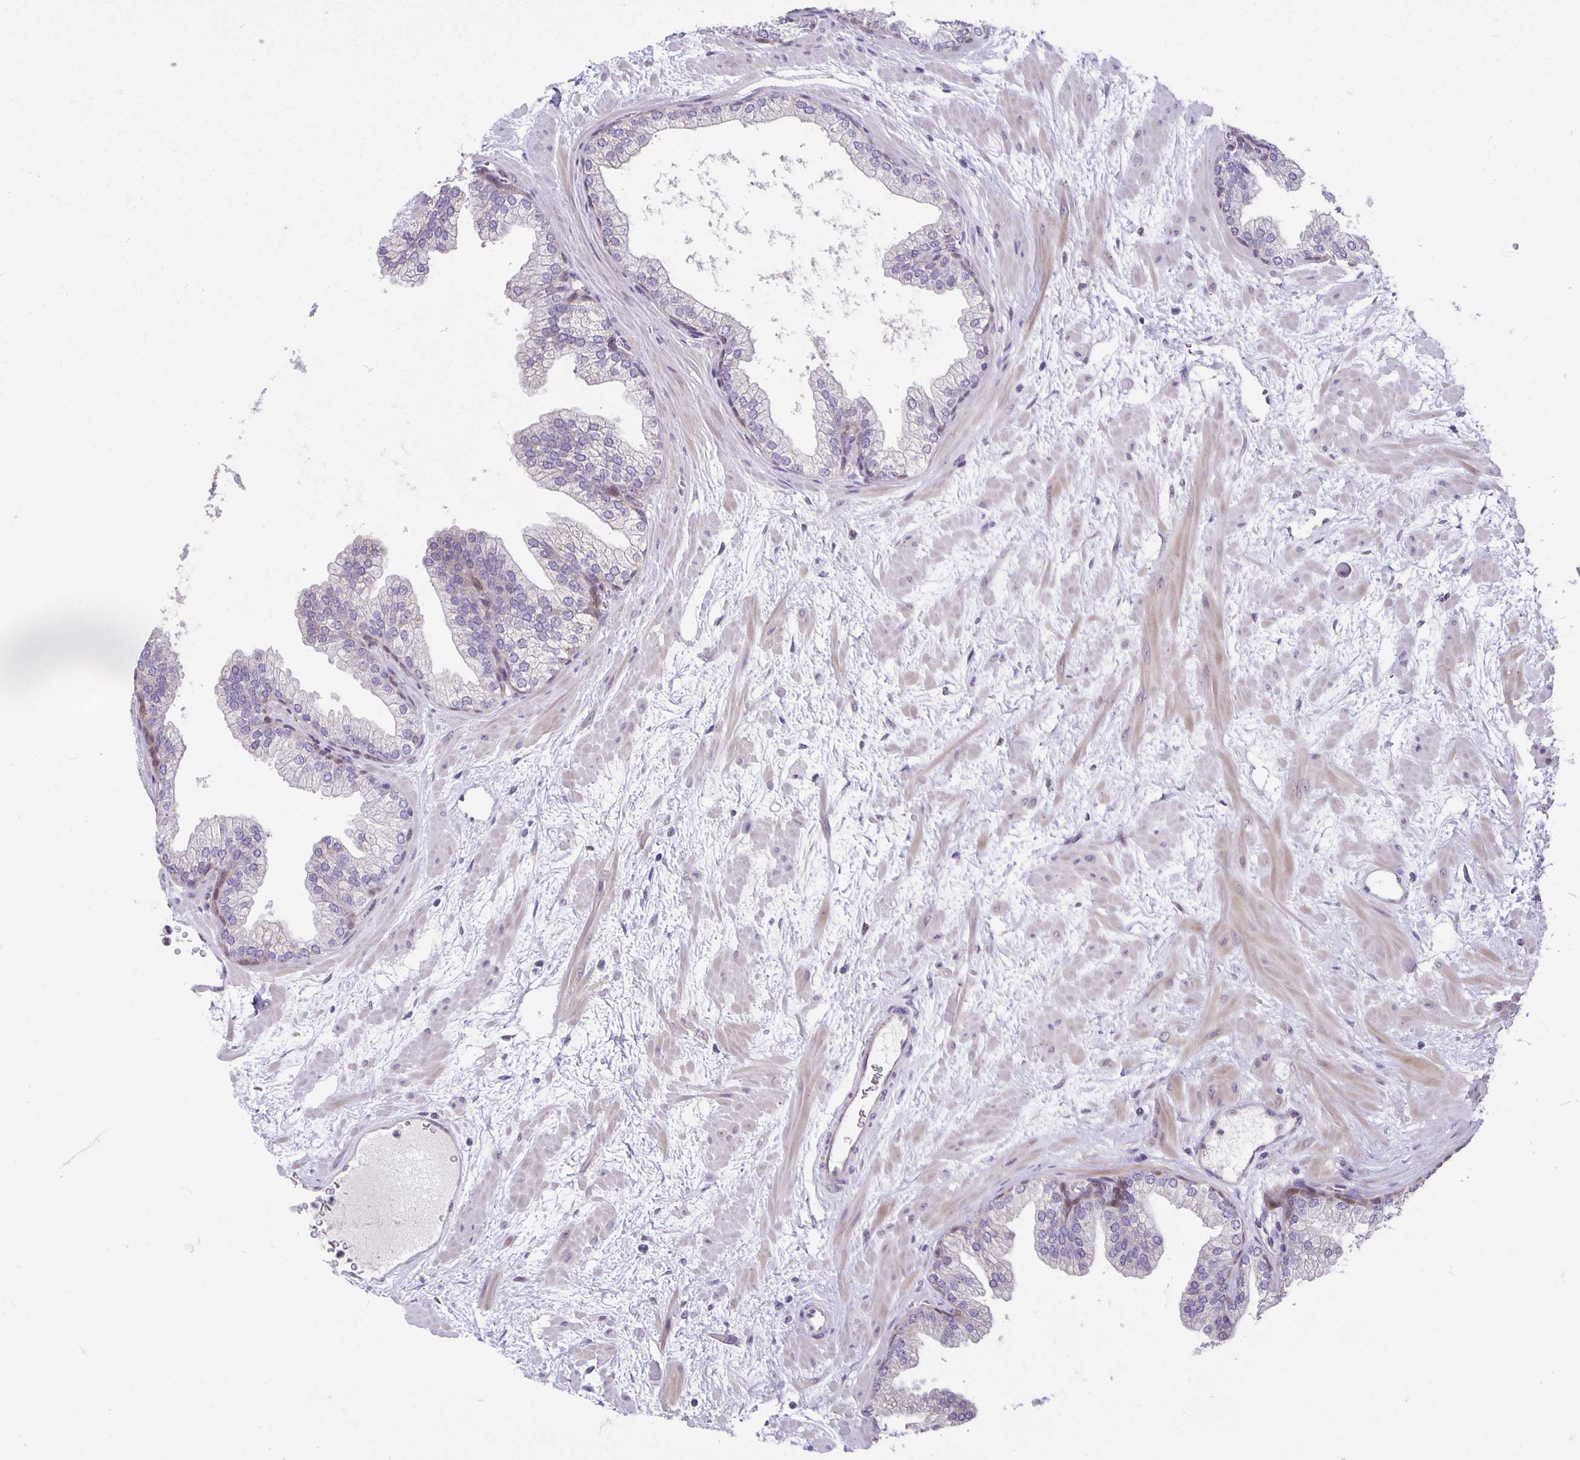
{"staining": {"intensity": "moderate", "quantity": "<25%", "location": "cytoplasmic/membranous"}, "tissue": "prostate", "cell_type": "Glandular cells", "image_type": "normal", "snomed": [{"axis": "morphology", "description": "Normal tissue, NOS"}, {"axis": "topography", "description": "Prostate"}], "caption": "Immunohistochemical staining of benign human prostate reveals low levels of moderate cytoplasmic/membranous expression in approximately <25% of glandular cells. (IHC, brightfield microscopy, high magnification).", "gene": "TAX1BP3", "patient": {"sex": "male", "age": 37}}